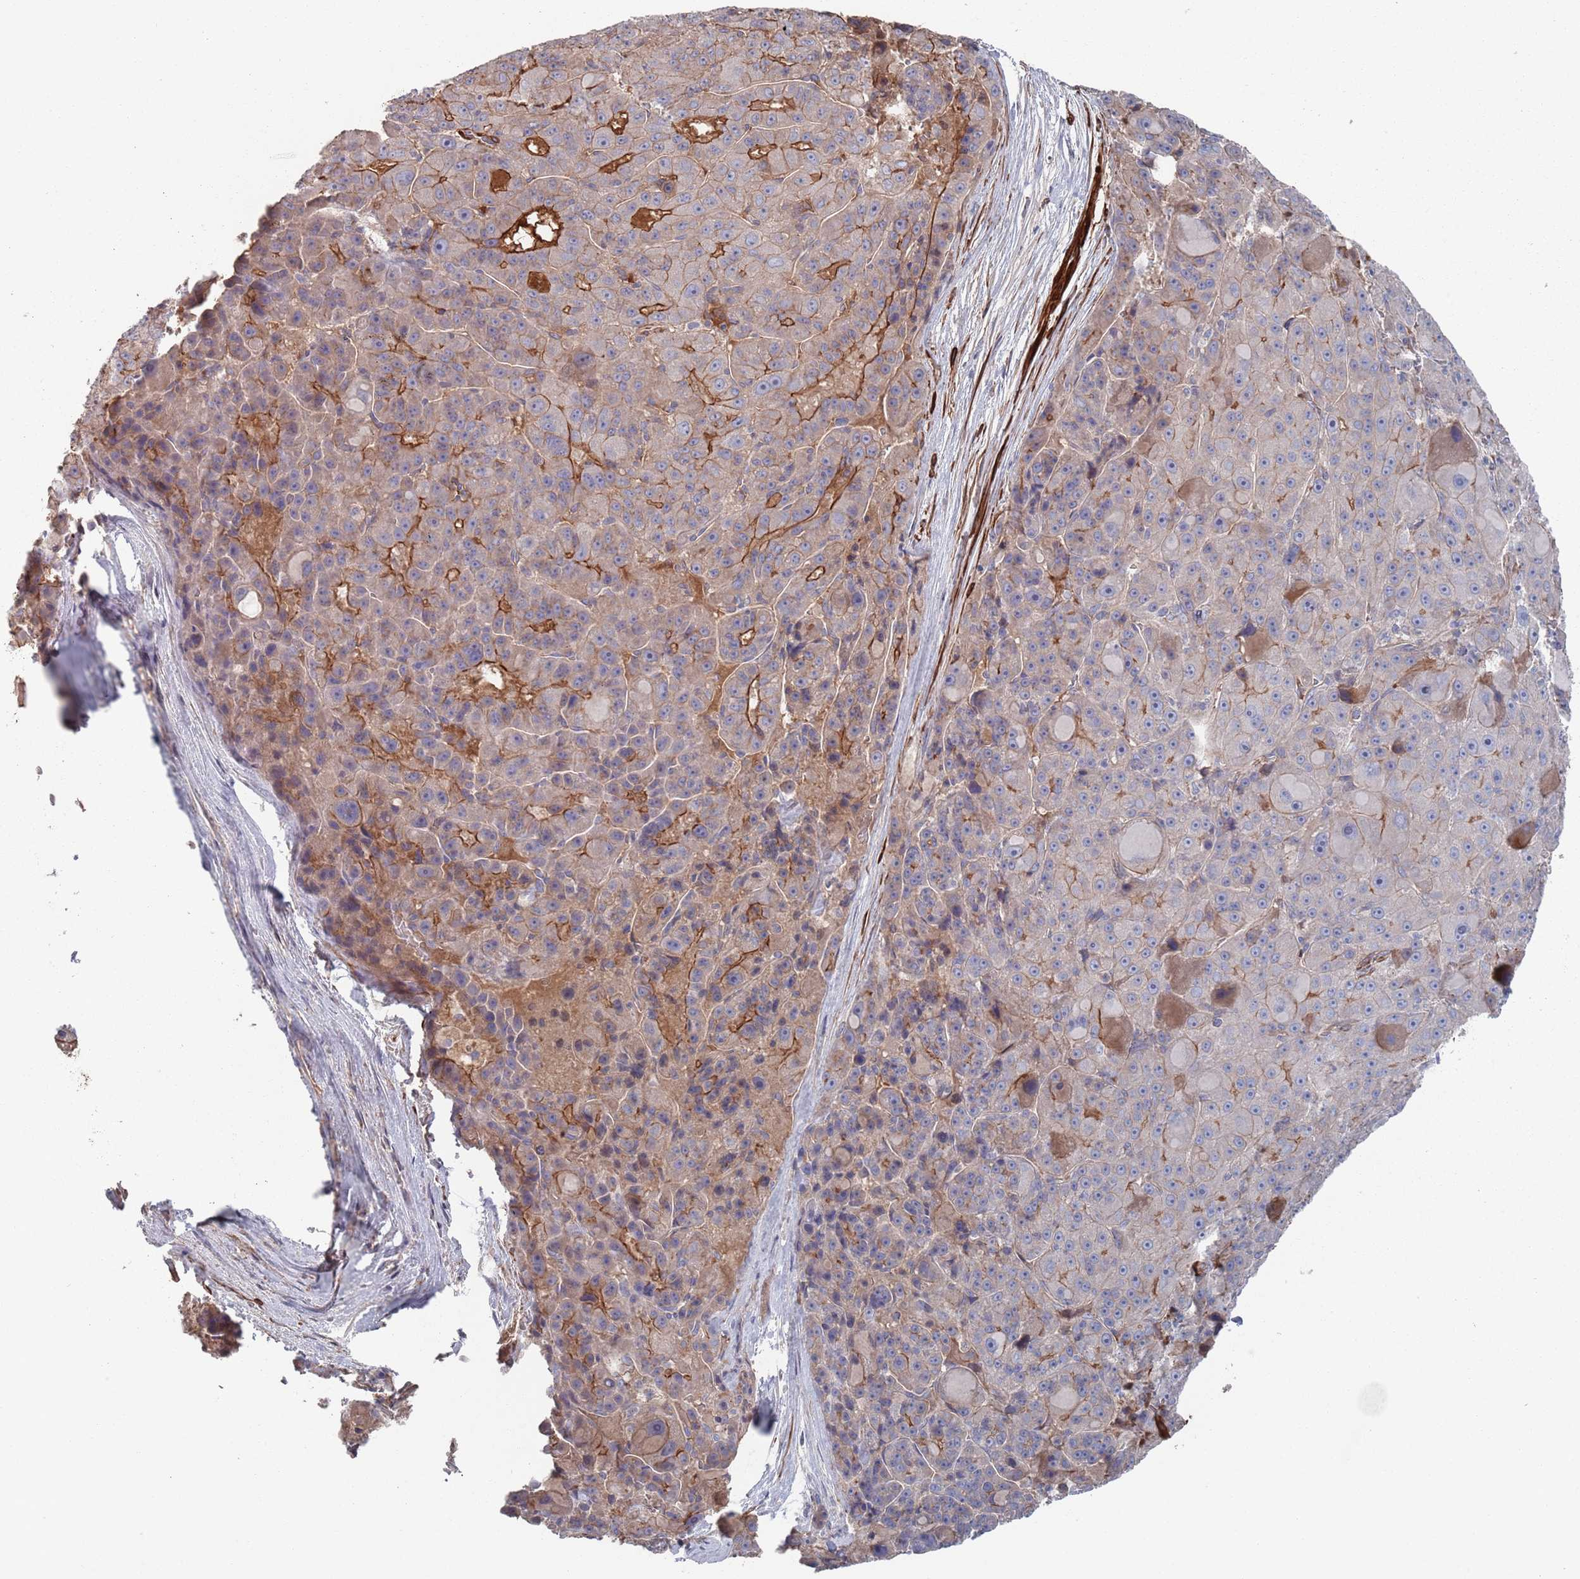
{"staining": {"intensity": "moderate", "quantity": "25%-75%", "location": "cytoplasmic/membranous"}, "tissue": "liver cancer", "cell_type": "Tumor cells", "image_type": "cancer", "snomed": [{"axis": "morphology", "description": "Carcinoma, Hepatocellular, NOS"}, {"axis": "topography", "description": "Liver"}], "caption": "Liver cancer tissue reveals moderate cytoplasmic/membranous positivity in about 25%-75% of tumor cells", "gene": "PLEKHA4", "patient": {"sex": "male", "age": 76}}